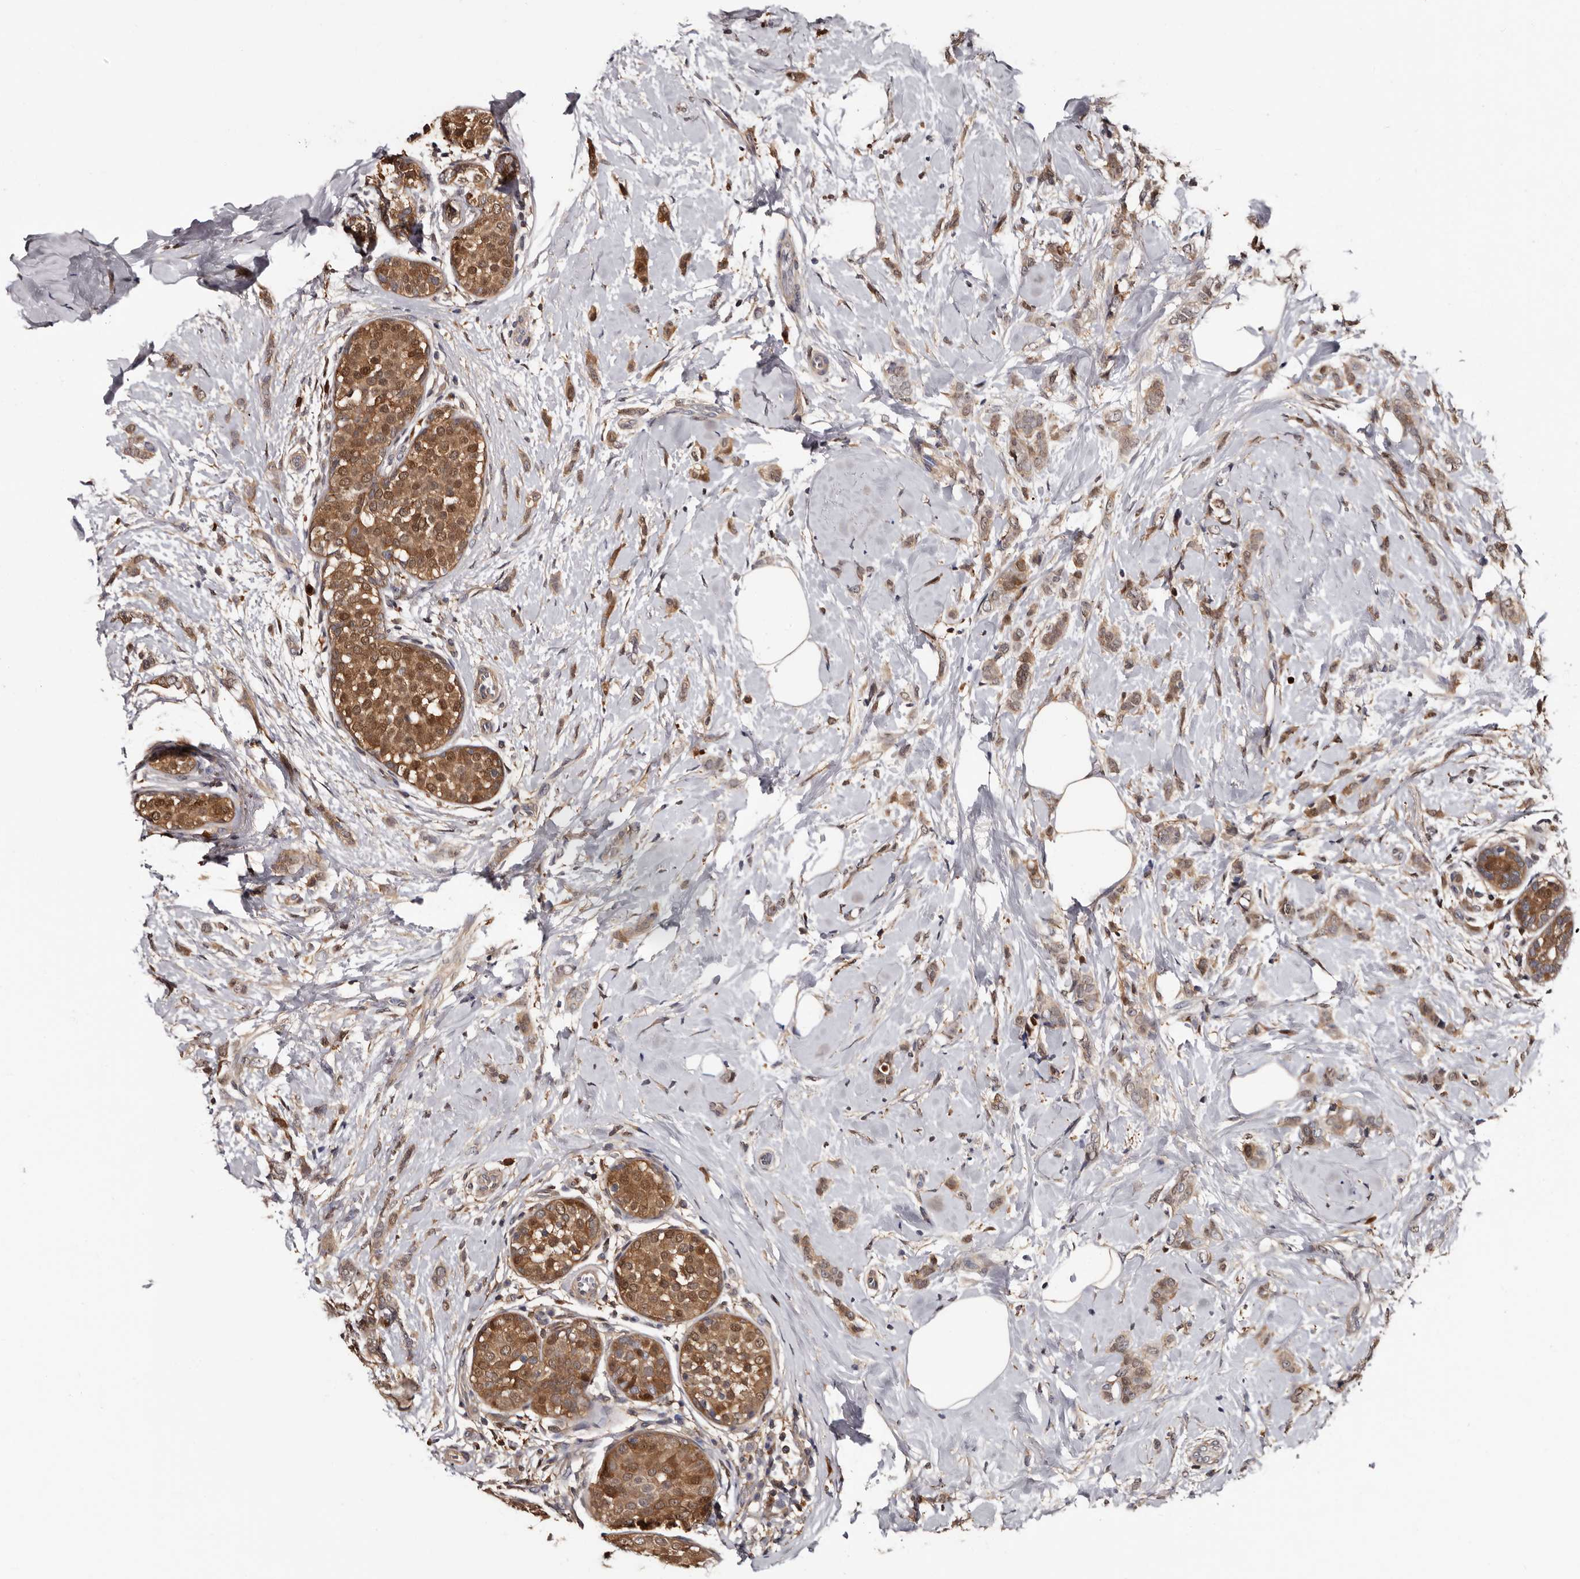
{"staining": {"intensity": "moderate", "quantity": ">75%", "location": "cytoplasmic/membranous,nuclear"}, "tissue": "breast cancer", "cell_type": "Tumor cells", "image_type": "cancer", "snomed": [{"axis": "morphology", "description": "Lobular carcinoma, in situ"}, {"axis": "morphology", "description": "Lobular carcinoma"}, {"axis": "topography", "description": "Breast"}], "caption": "Immunohistochemistry histopathology image of human lobular carcinoma in situ (breast) stained for a protein (brown), which reveals medium levels of moderate cytoplasmic/membranous and nuclear expression in approximately >75% of tumor cells.", "gene": "DNPH1", "patient": {"sex": "female", "age": 41}}